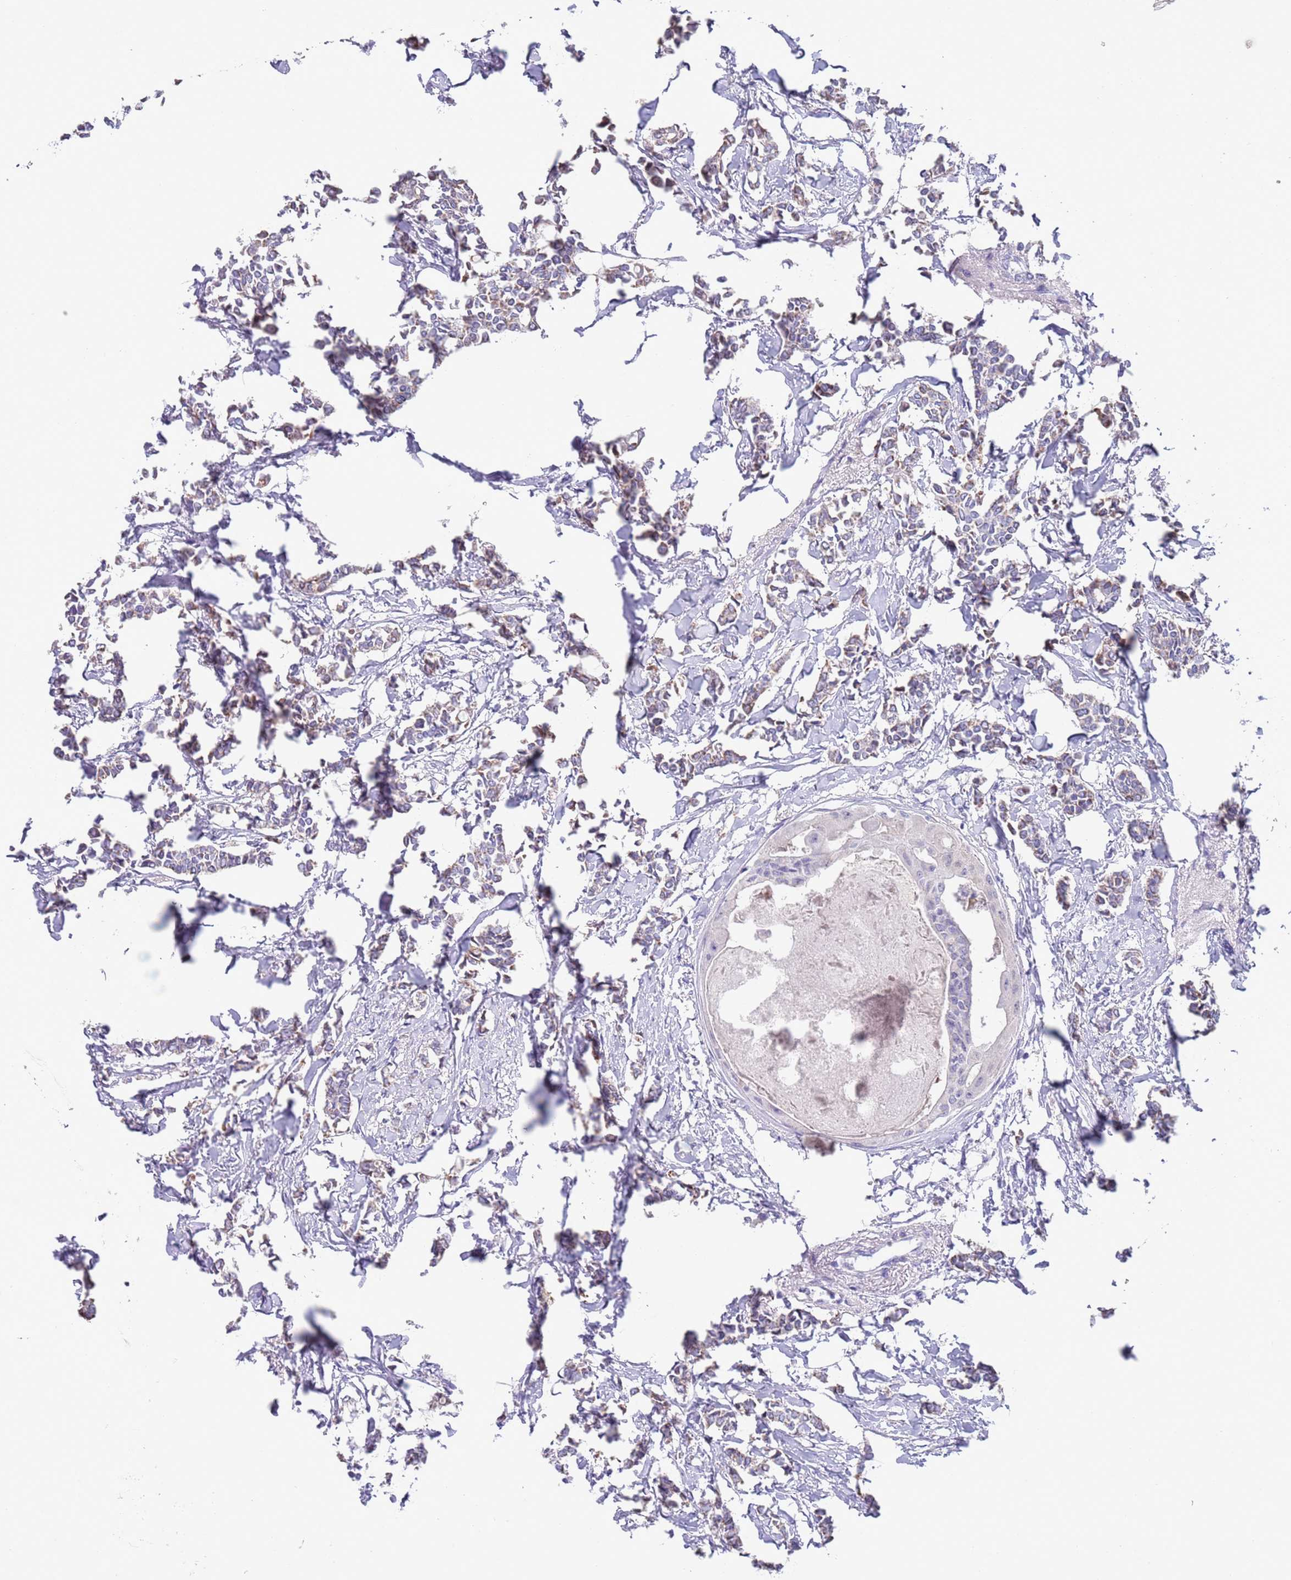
{"staining": {"intensity": "weak", "quantity": "<25%", "location": "cytoplasmic/membranous"}, "tissue": "breast cancer", "cell_type": "Tumor cells", "image_type": "cancer", "snomed": [{"axis": "morphology", "description": "Duct carcinoma"}, {"axis": "topography", "description": "Breast"}], "caption": "Breast cancer (infiltrating ductal carcinoma) was stained to show a protein in brown. There is no significant expression in tumor cells.", "gene": "SPIRE2", "patient": {"sex": "female", "age": 41}}